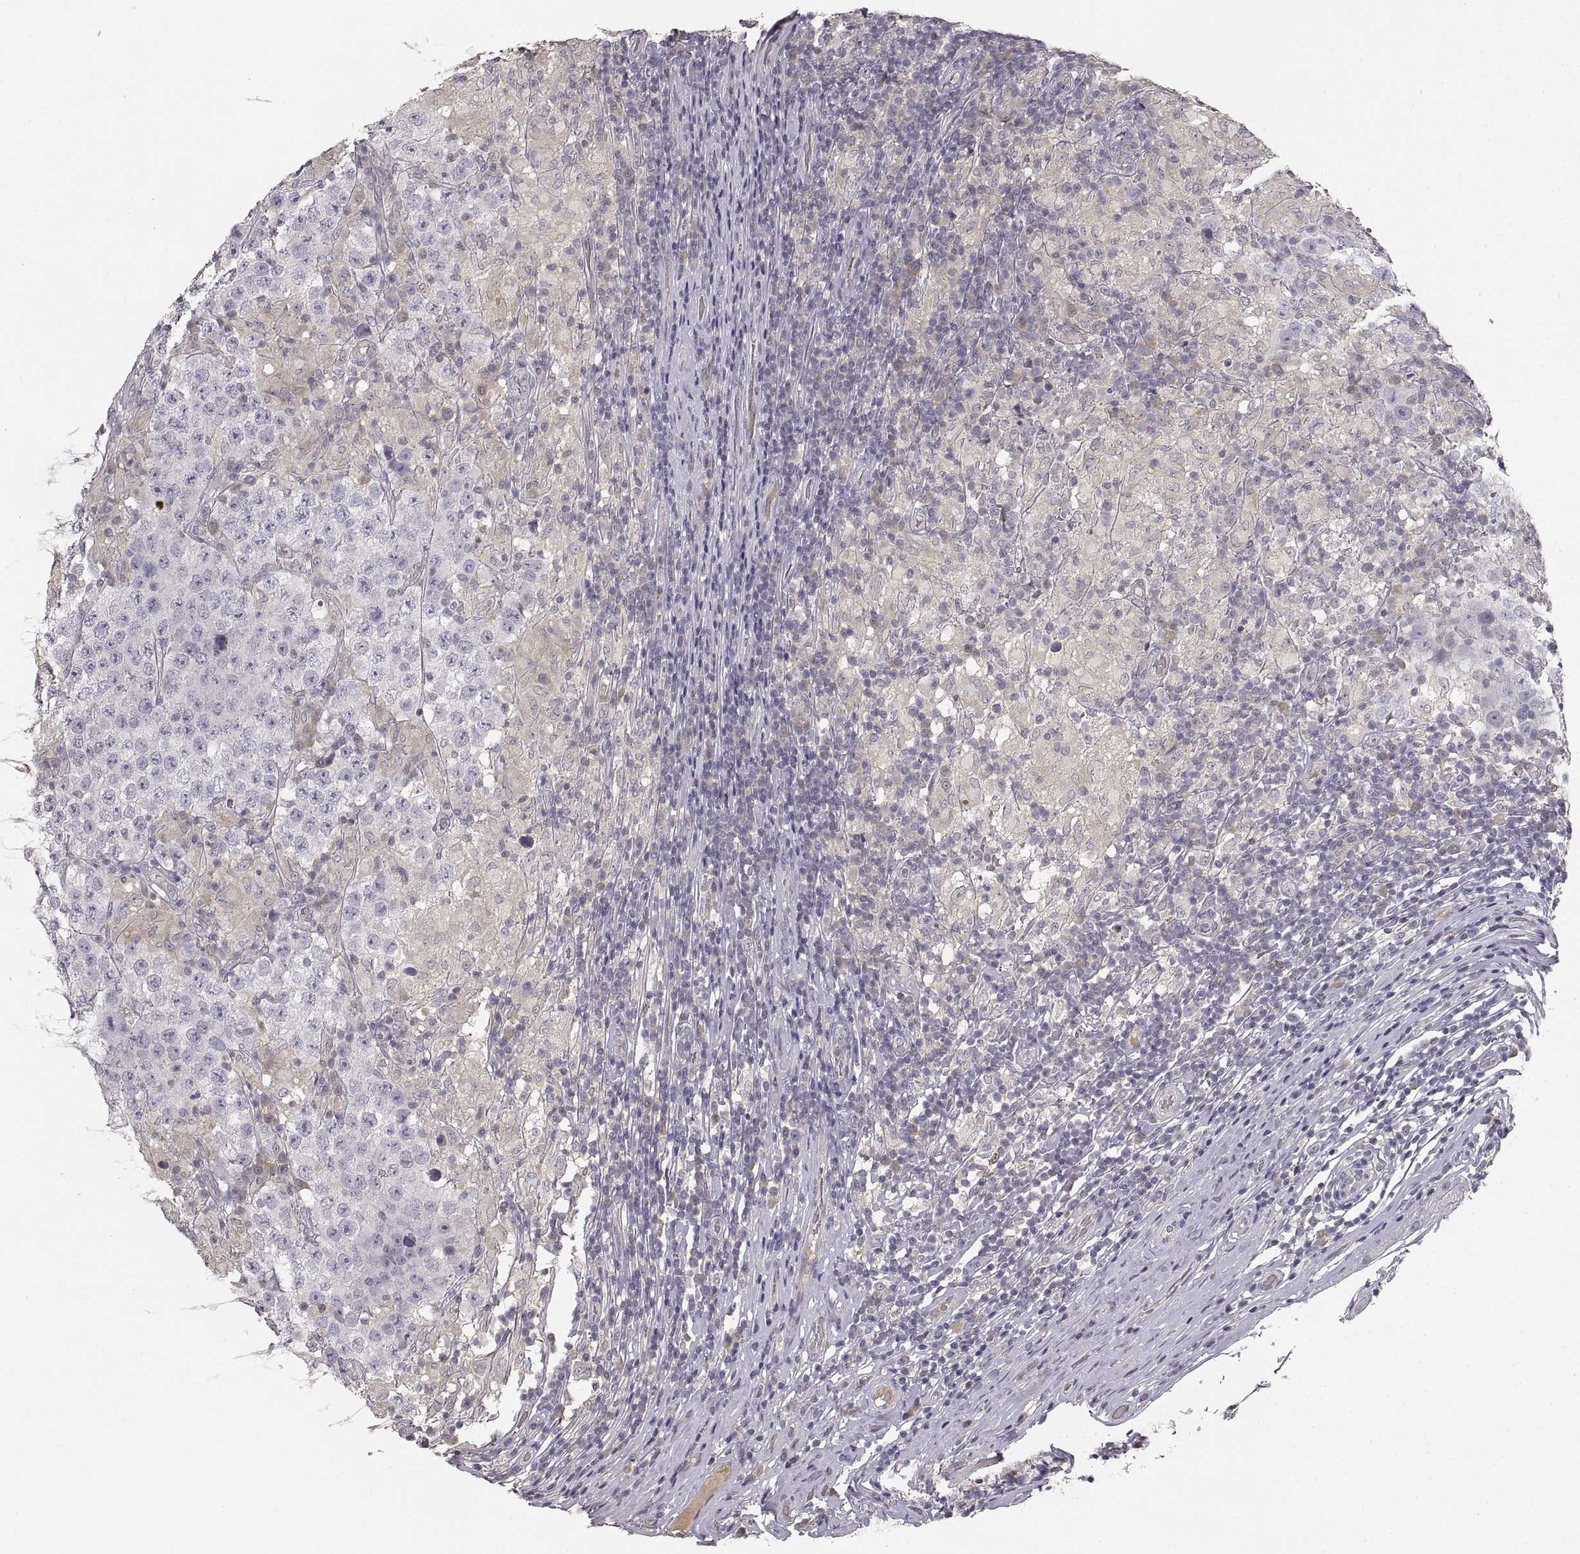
{"staining": {"intensity": "negative", "quantity": "none", "location": "none"}, "tissue": "testis cancer", "cell_type": "Tumor cells", "image_type": "cancer", "snomed": [{"axis": "morphology", "description": "Seminoma, NOS"}, {"axis": "morphology", "description": "Carcinoma, Embryonal, NOS"}, {"axis": "topography", "description": "Testis"}], "caption": "The photomicrograph displays no significant staining in tumor cells of seminoma (testis).", "gene": "RUNDC3A", "patient": {"sex": "male", "age": 41}}